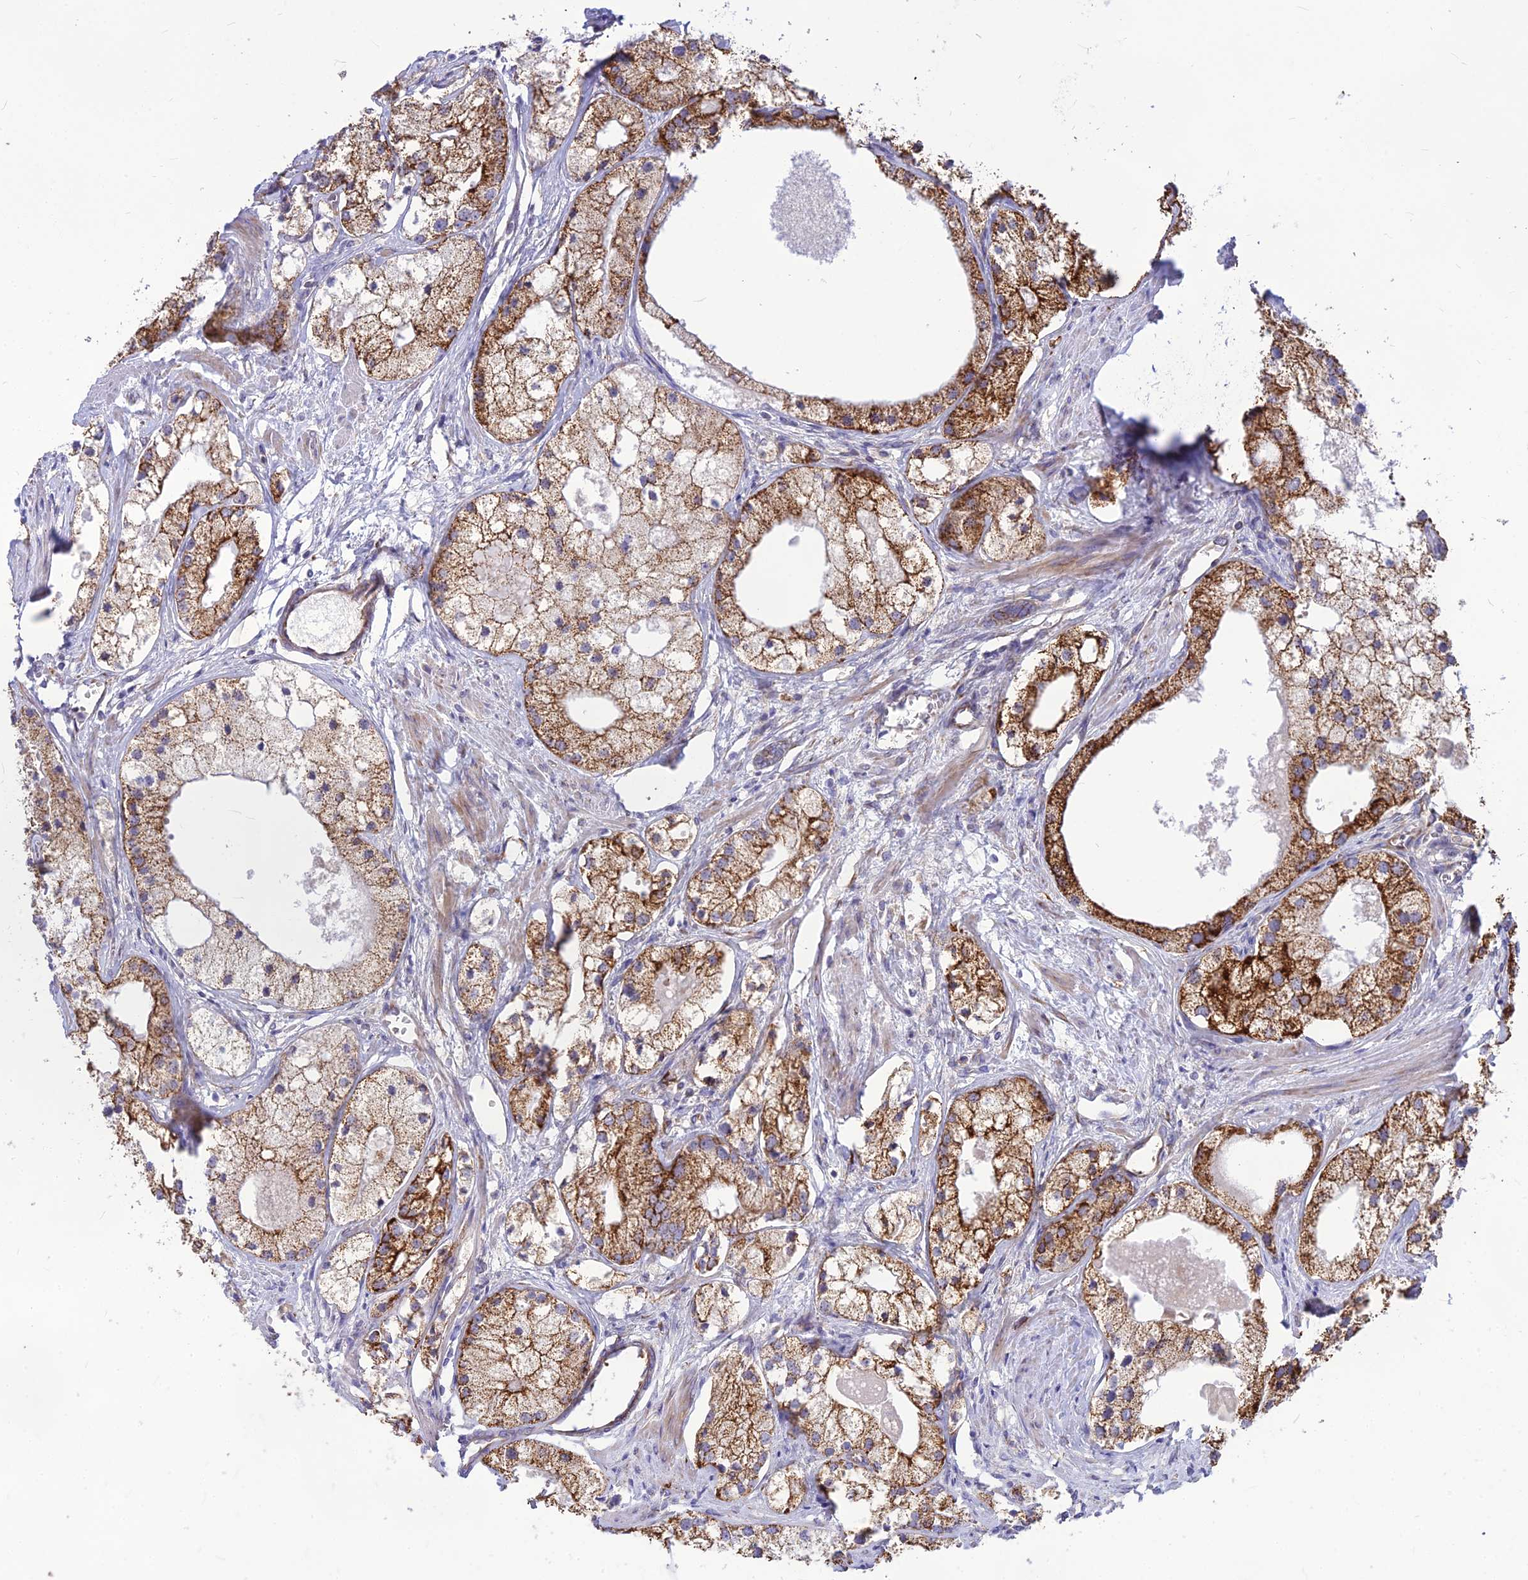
{"staining": {"intensity": "strong", "quantity": "25%-75%", "location": "cytoplasmic/membranous"}, "tissue": "prostate cancer", "cell_type": "Tumor cells", "image_type": "cancer", "snomed": [{"axis": "morphology", "description": "Adenocarcinoma, Low grade"}, {"axis": "topography", "description": "Prostate"}], "caption": "This image displays immunohistochemistry staining of prostate low-grade adenocarcinoma, with high strong cytoplasmic/membranous expression in about 25%-75% of tumor cells.", "gene": "PTCD2", "patient": {"sex": "male", "age": 69}}